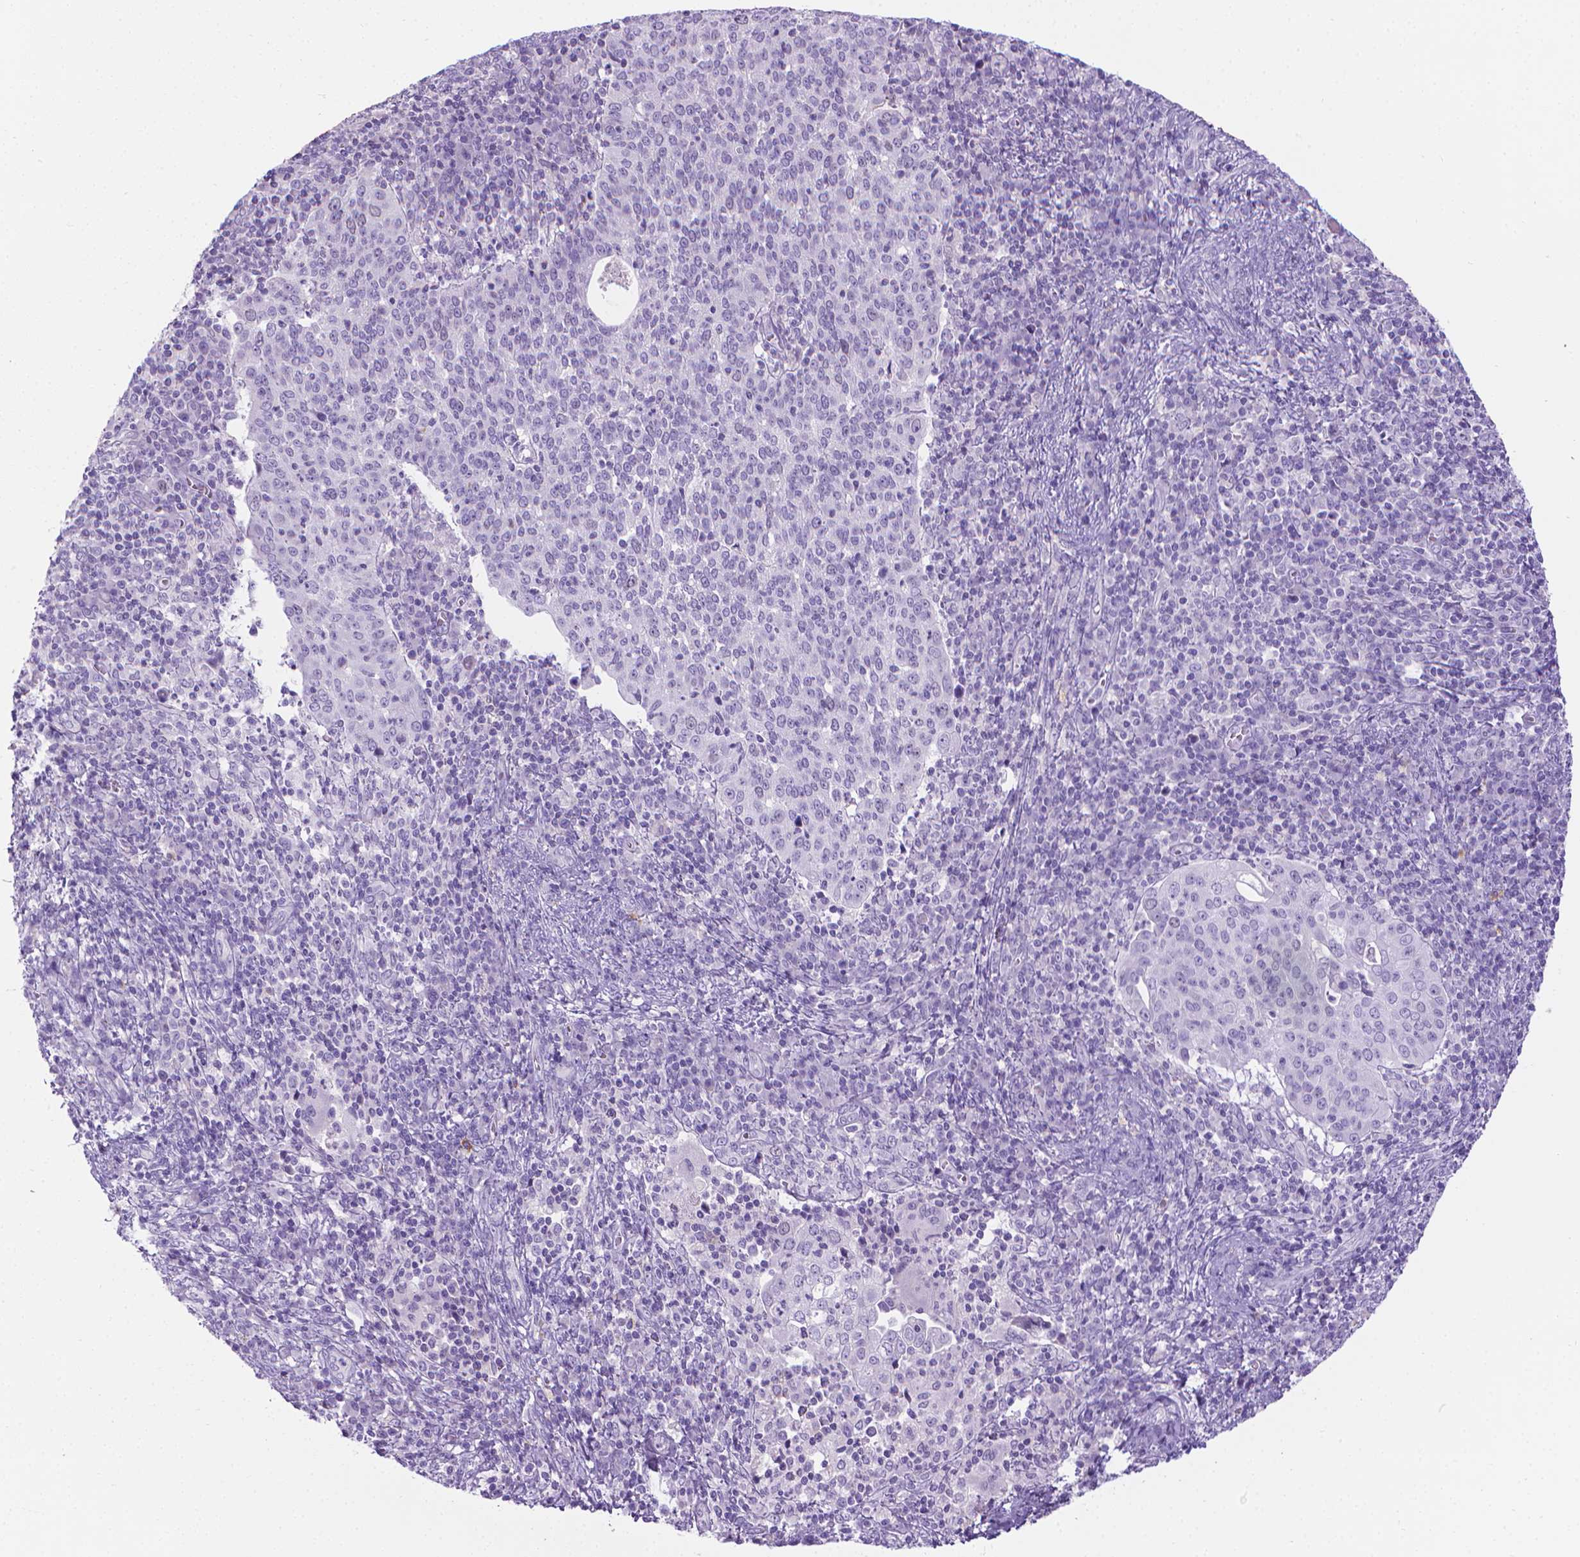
{"staining": {"intensity": "negative", "quantity": "none", "location": "none"}, "tissue": "cervical cancer", "cell_type": "Tumor cells", "image_type": "cancer", "snomed": [{"axis": "morphology", "description": "Squamous cell carcinoma, NOS"}, {"axis": "topography", "description": "Cervix"}], "caption": "This histopathology image is of cervical cancer (squamous cell carcinoma) stained with immunohistochemistry to label a protein in brown with the nuclei are counter-stained blue. There is no staining in tumor cells. The staining is performed using DAB (3,3'-diaminobenzidine) brown chromogen with nuclei counter-stained in using hematoxylin.", "gene": "SPAG6", "patient": {"sex": "female", "age": 39}}